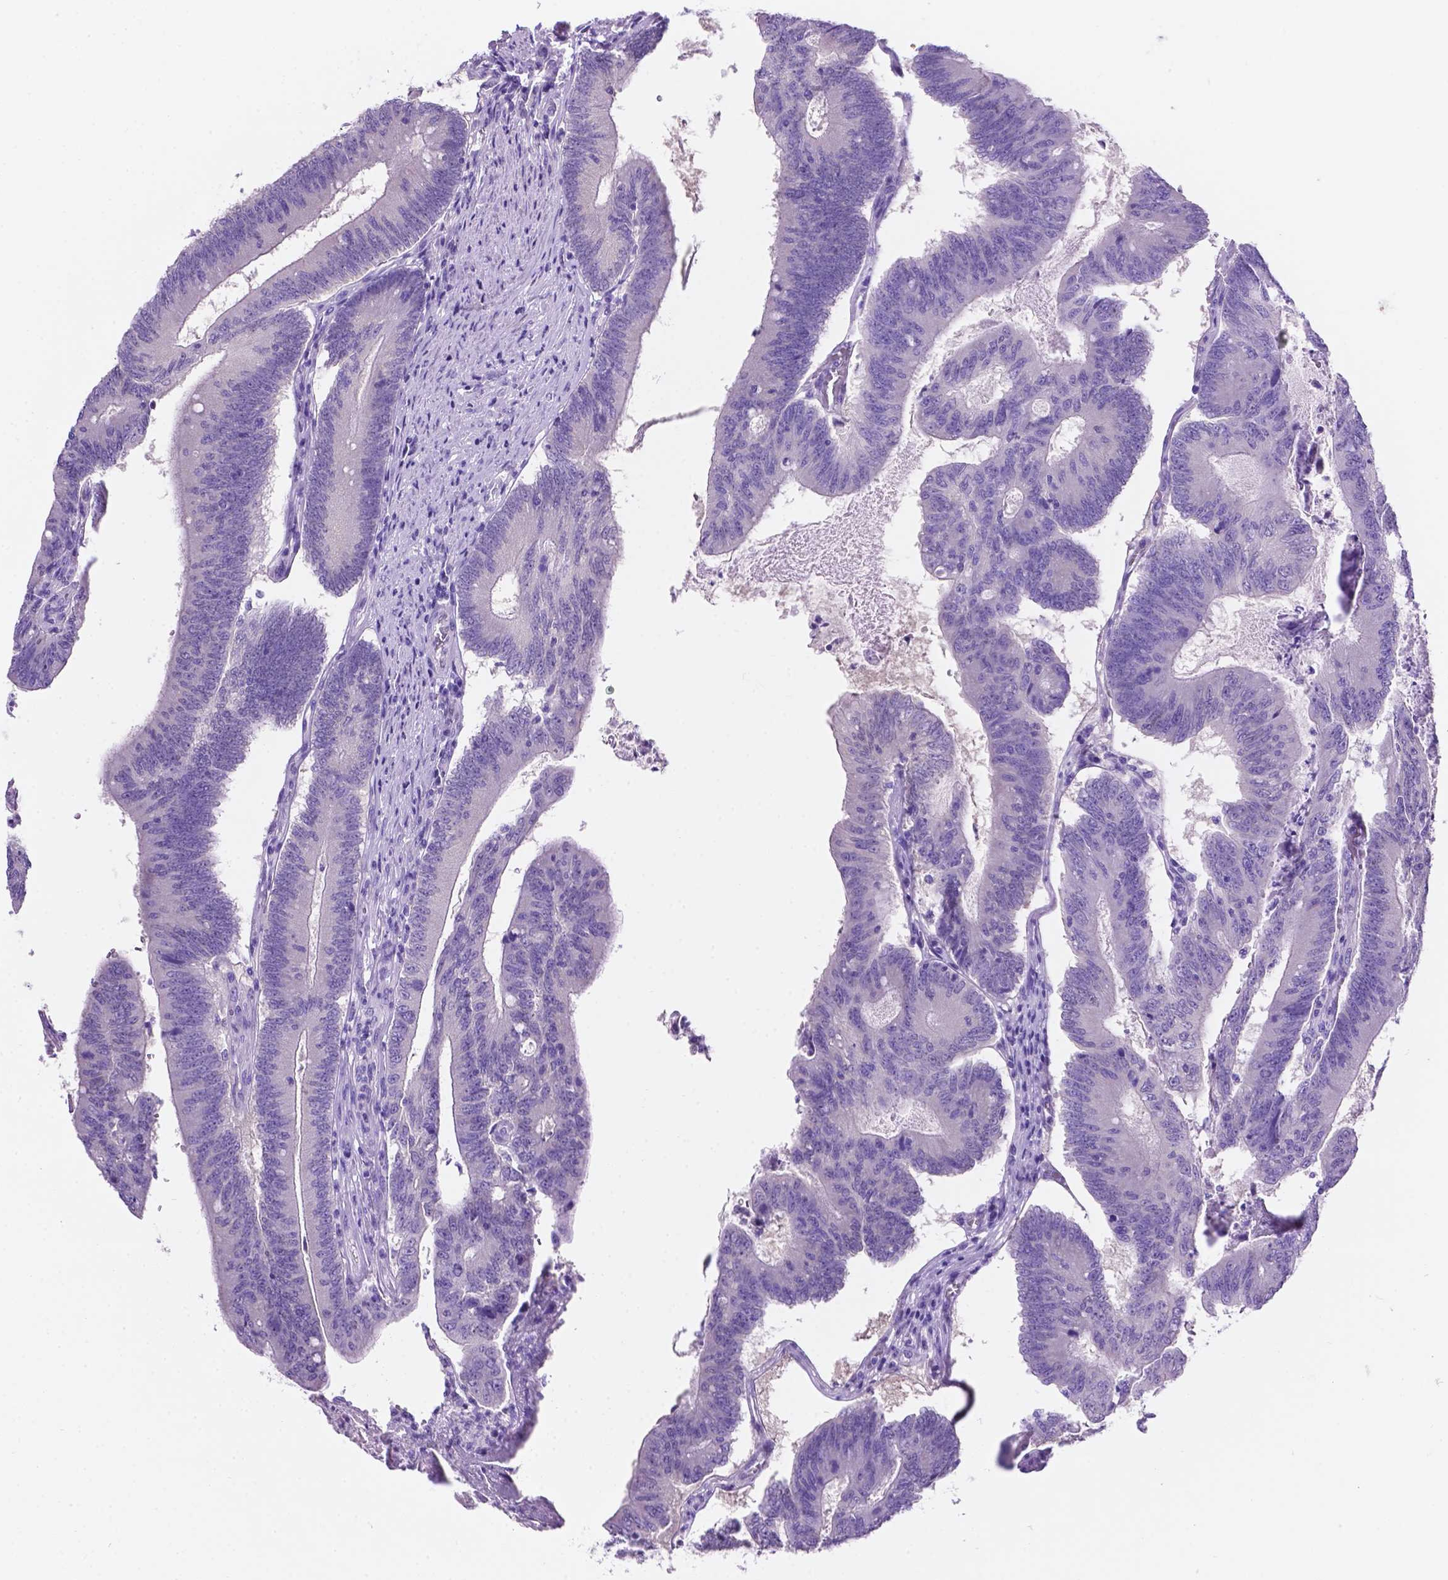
{"staining": {"intensity": "negative", "quantity": "none", "location": "none"}, "tissue": "colorectal cancer", "cell_type": "Tumor cells", "image_type": "cancer", "snomed": [{"axis": "morphology", "description": "Adenocarcinoma, NOS"}, {"axis": "topography", "description": "Colon"}], "caption": "Colorectal adenocarcinoma stained for a protein using IHC exhibits no staining tumor cells.", "gene": "TMEM210", "patient": {"sex": "female", "age": 70}}